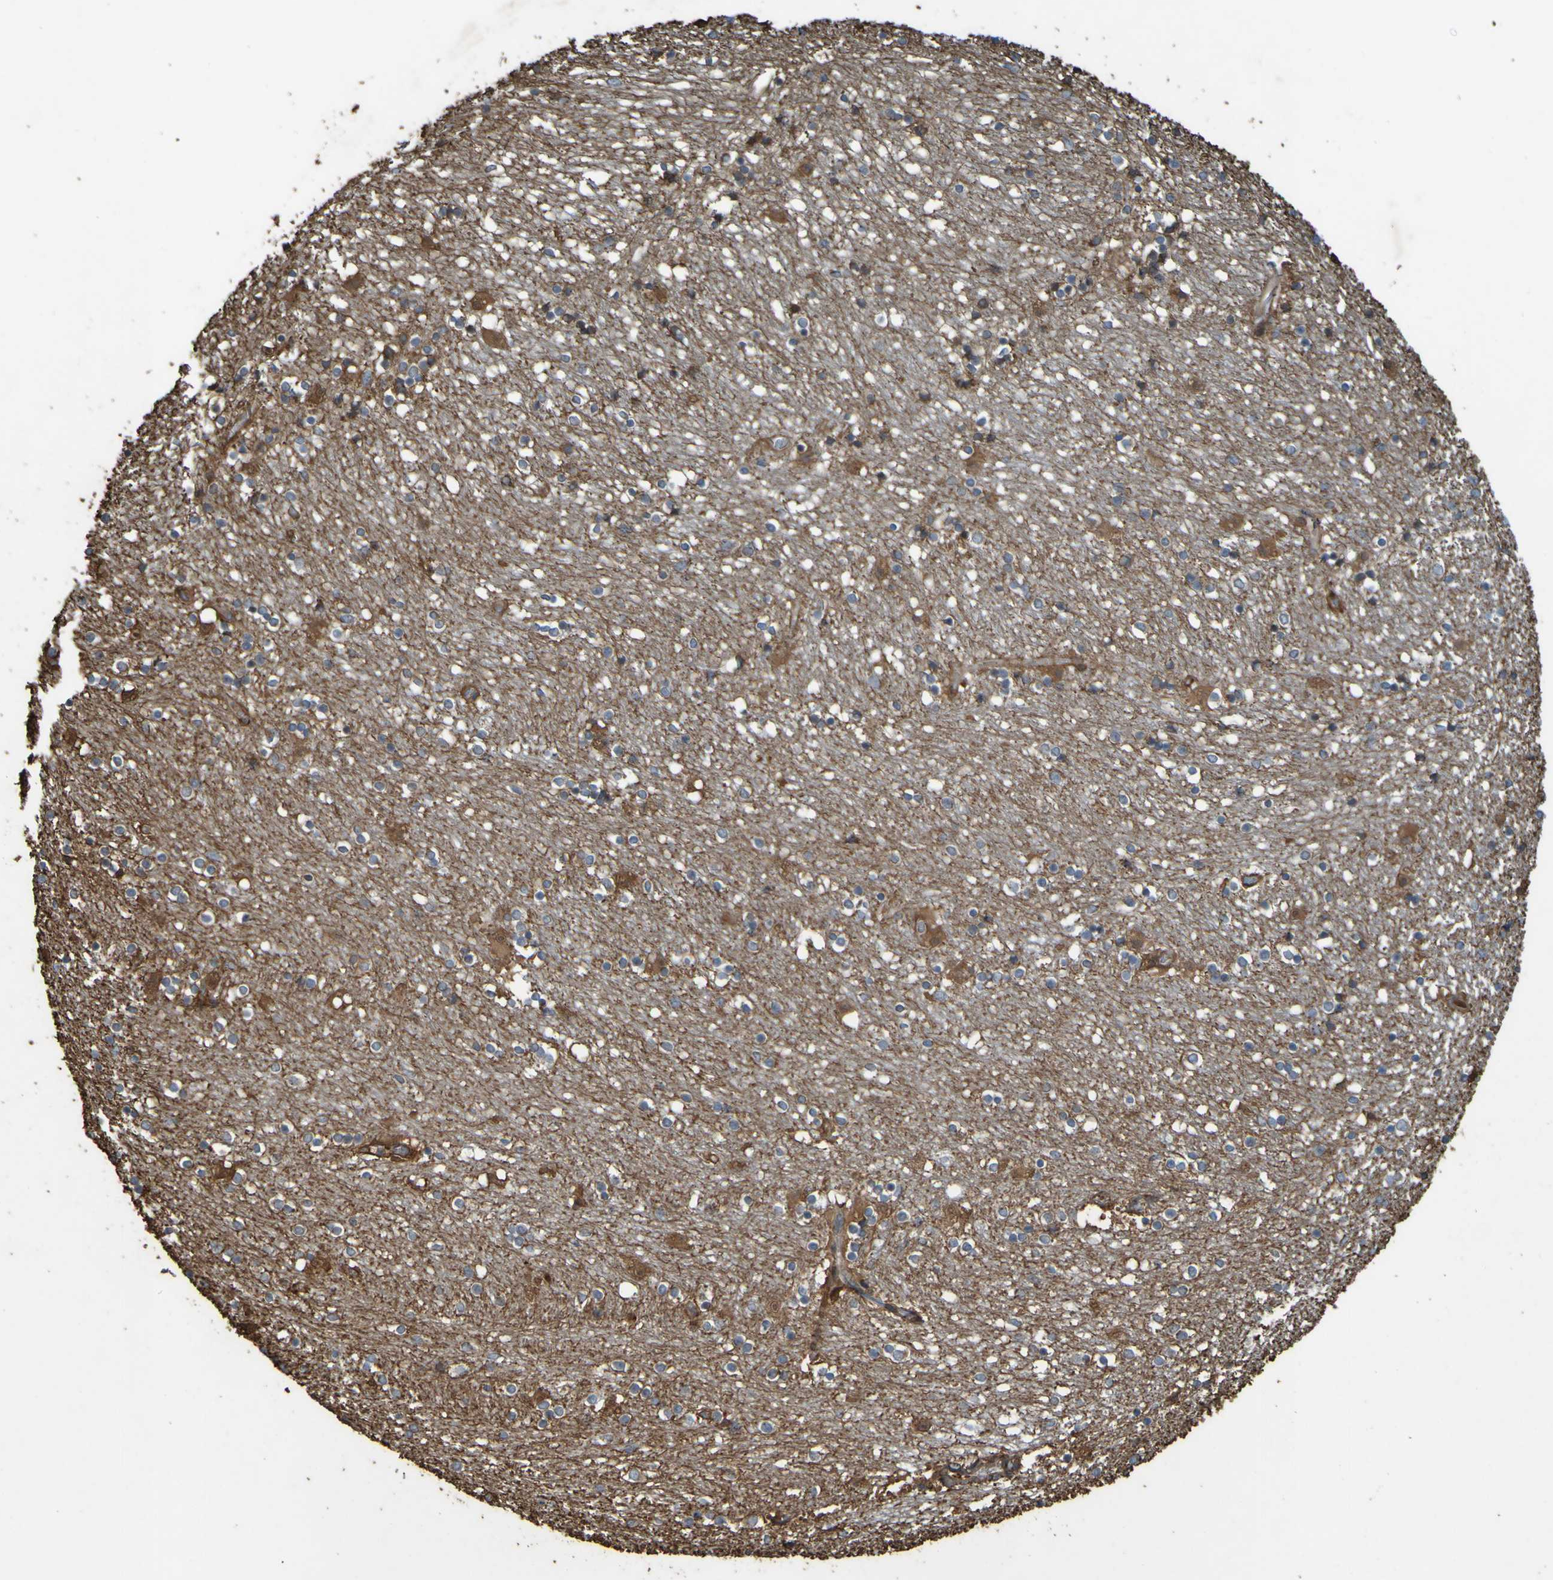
{"staining": {"intensity": "negative", "quantity": "none", "location": "none"}, "tissue": "caudate", "cell_type": "Glial cells", "image_type": "normal", "snomed": [{"axis": "morphology", "description": "Normal tissue, NOS"}, {"axis": "topography", "description": "Lateral ventricle wall"}], "caption": "An immunohistochemistry (IHC) micrograph of benign caudate is shown. There is no staining in glial cells of caudate. (DAB immunohistochemistry, high magnification).", "gene": "GUCY1A1", "patient": {"sex": "female", "age": 54}}